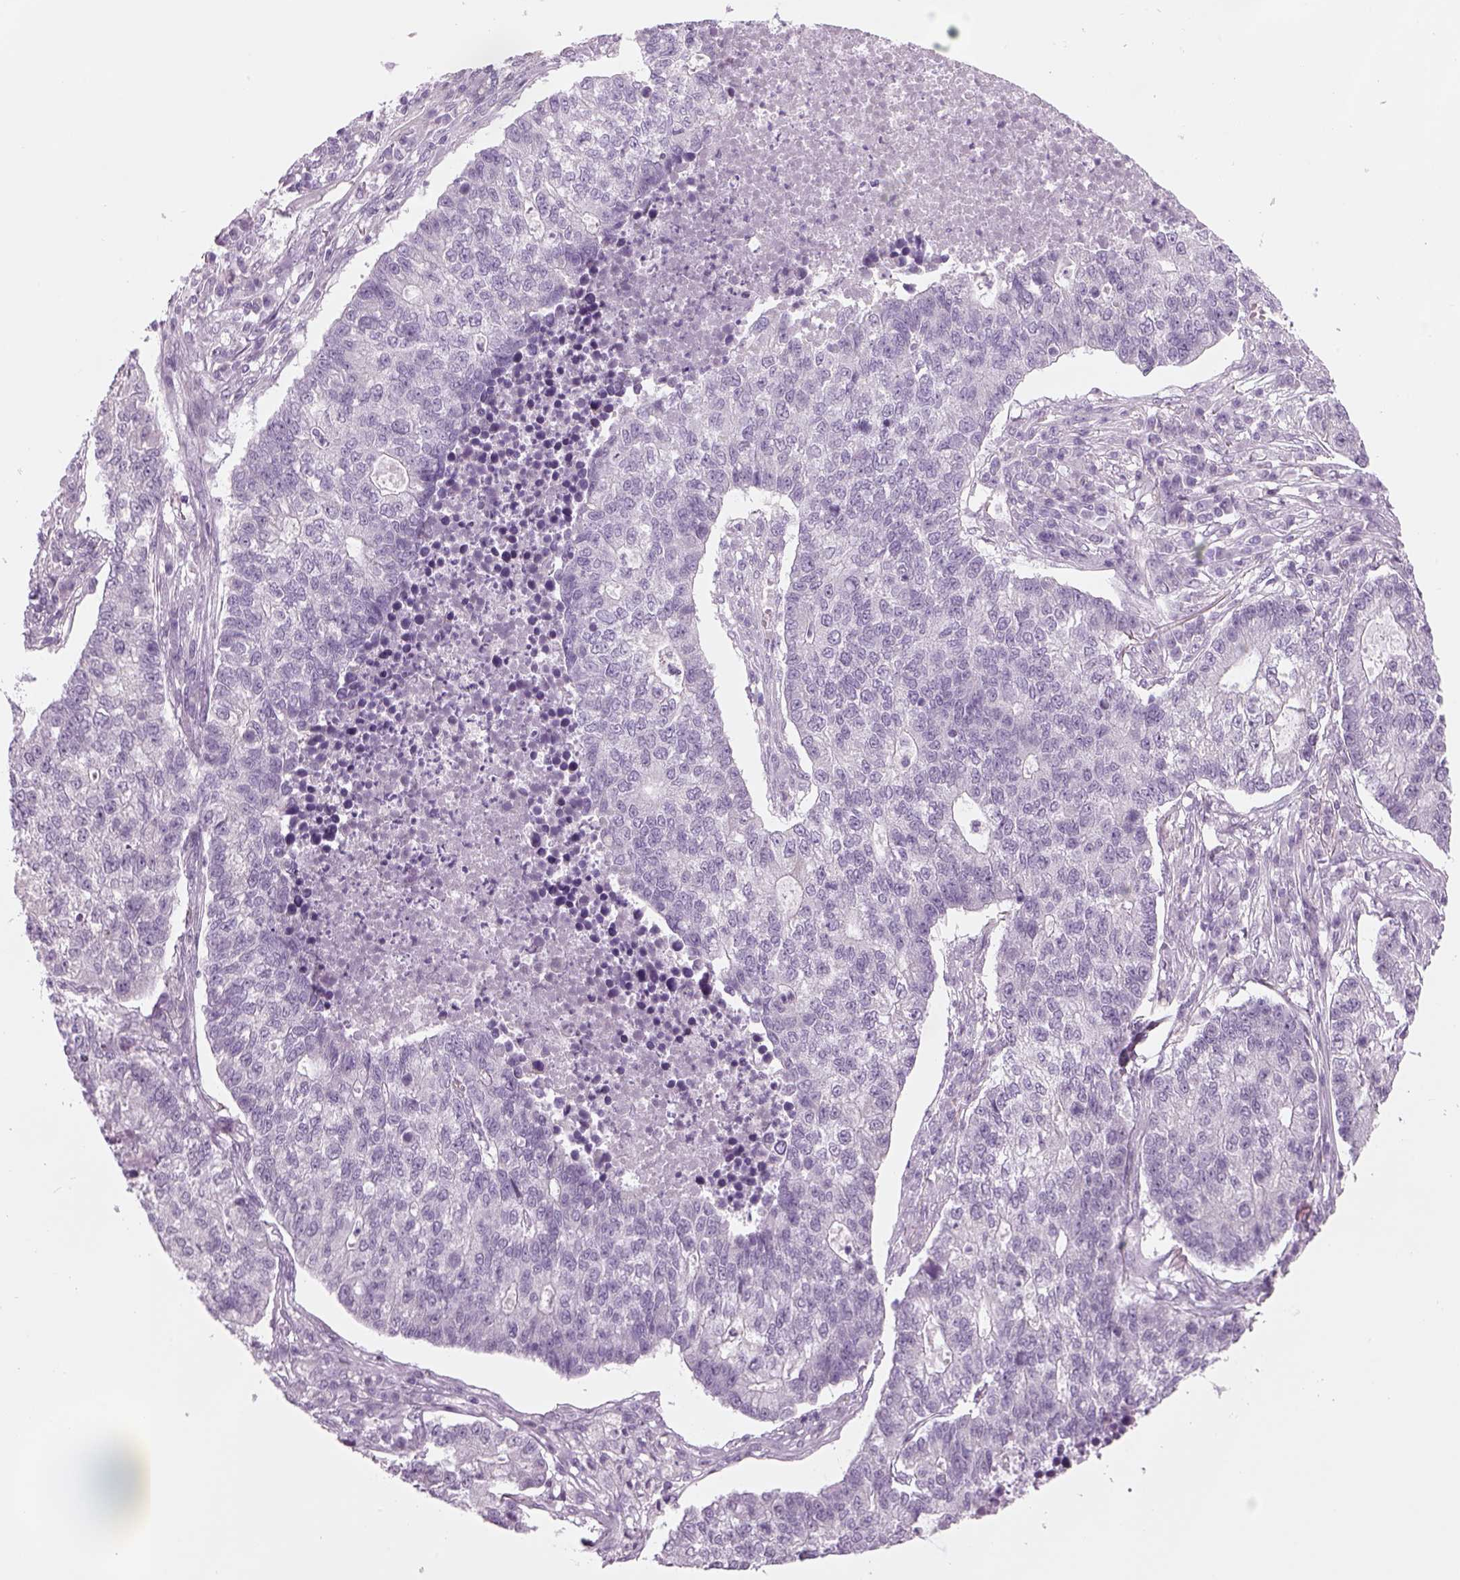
{"staining": {"intensity": "negative", "quantity": "none", "location": "none"}, "tissue": "lung cancer", "cell_type": "Tumor cells", "image_type": "cancer", "snomed": [{"axis": "morphology", "description": "Adenocarcinoma, NOS"}, {"axis": "topography", "description": "Lung"}], "caption": "Tumor cells show no significant protein positivity in lung adenocarcinoma. Nuclei are stained in blue.", "gene": "KCNMB4", "patient": {"sex": "male", "age": 57}}